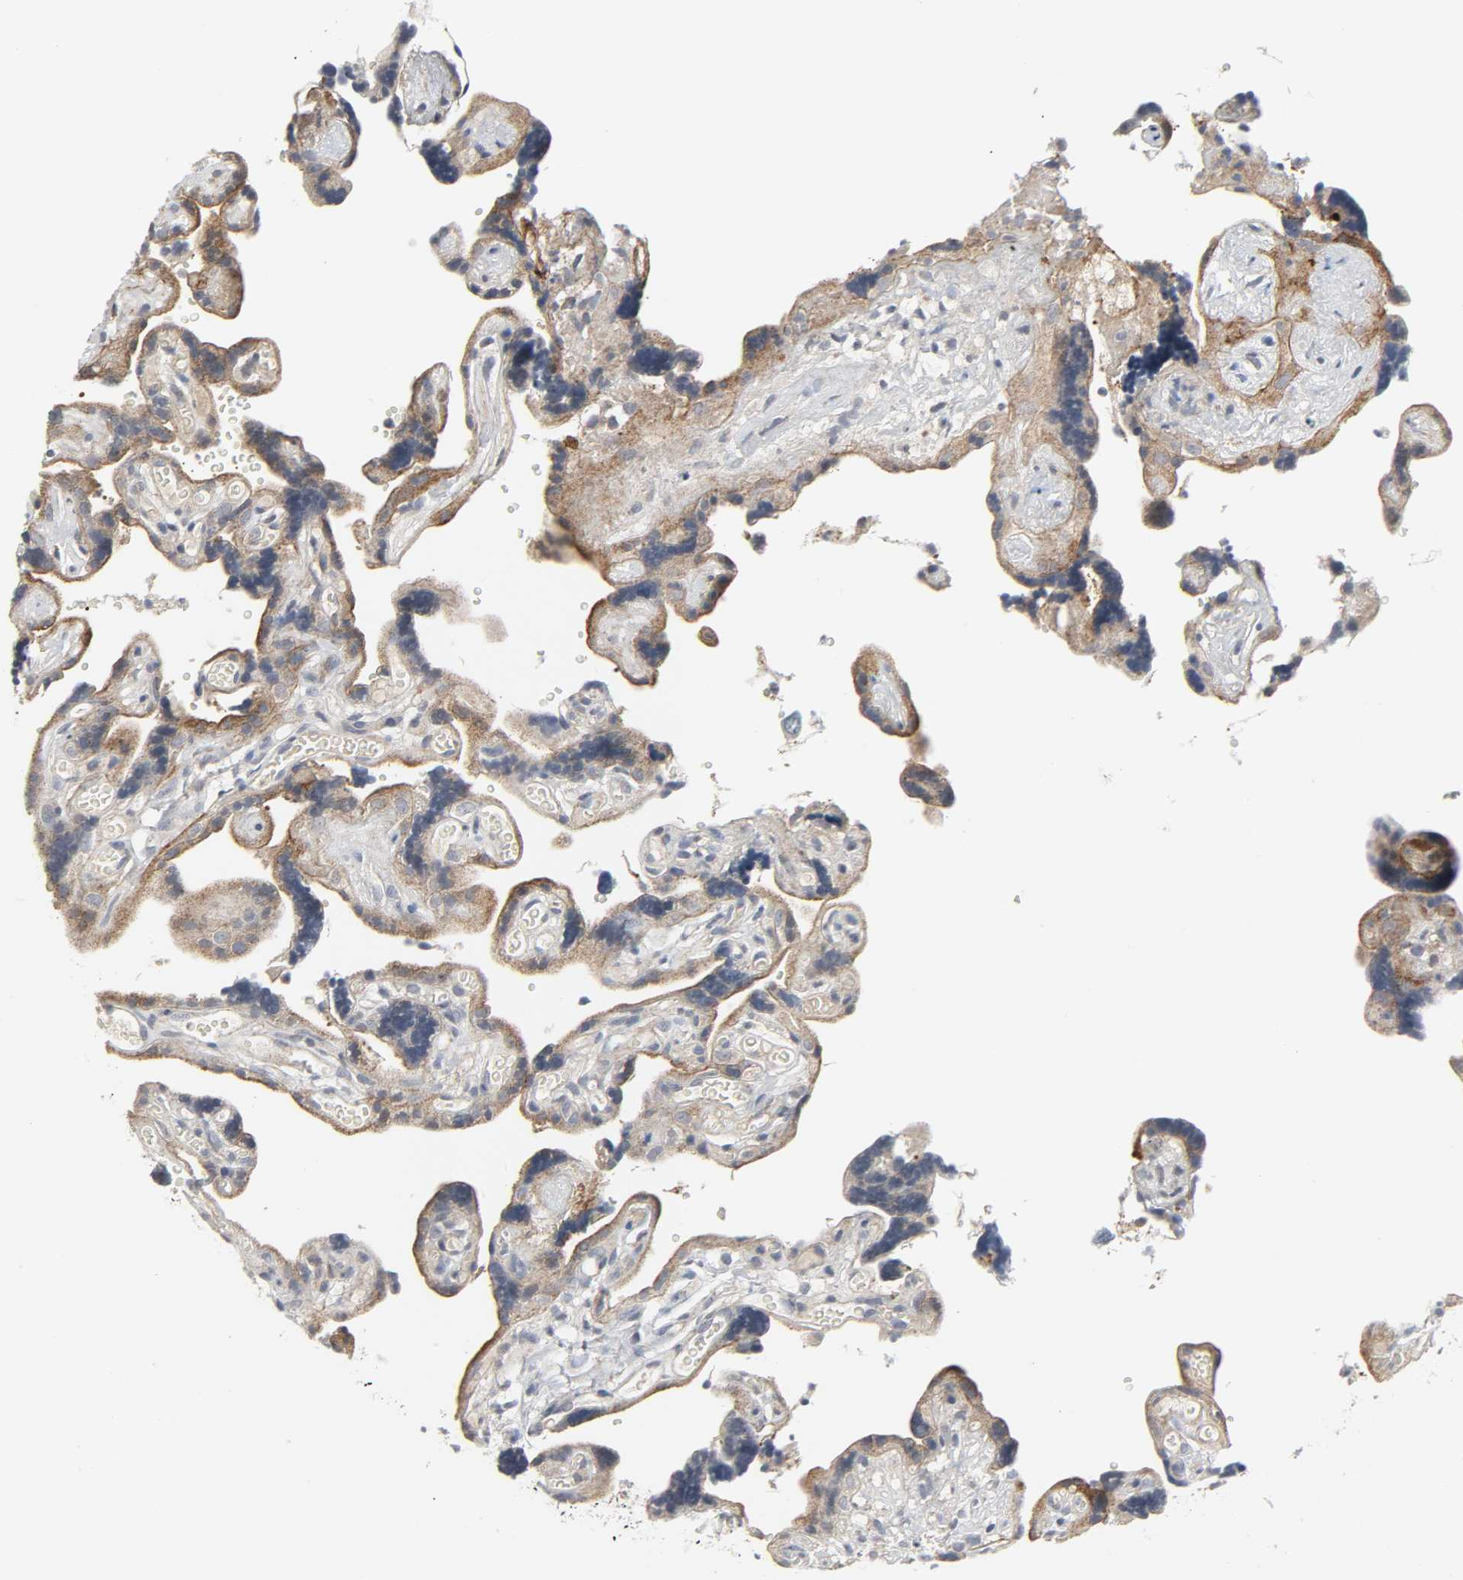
{"staining": {"intensity": "strong", "quantity": ">75%", "location": "cytoplasmic/membranous"}, "tissue": "placenta", "cell_type": "Trophoblastic cells", "image_type": "normal", "snomed": [{"axis": "morphology", "description": "Normal tissue, NOS"}, {"axis": "topography", "description": "Placenta"}], "caption": "Immunohistochemical staining of normal placenta shows high levels of strong cytoplasmic/membranous staining in about >75% of trophoblastic cells. (Stains: DAB (3,3'-diaminobenzidine) in brown, nuclei in blue, Microscopy: brightfield microscopy at high magnification).", "gene": "CLIP1", "patient": {"sex": "female", "age": 30}}